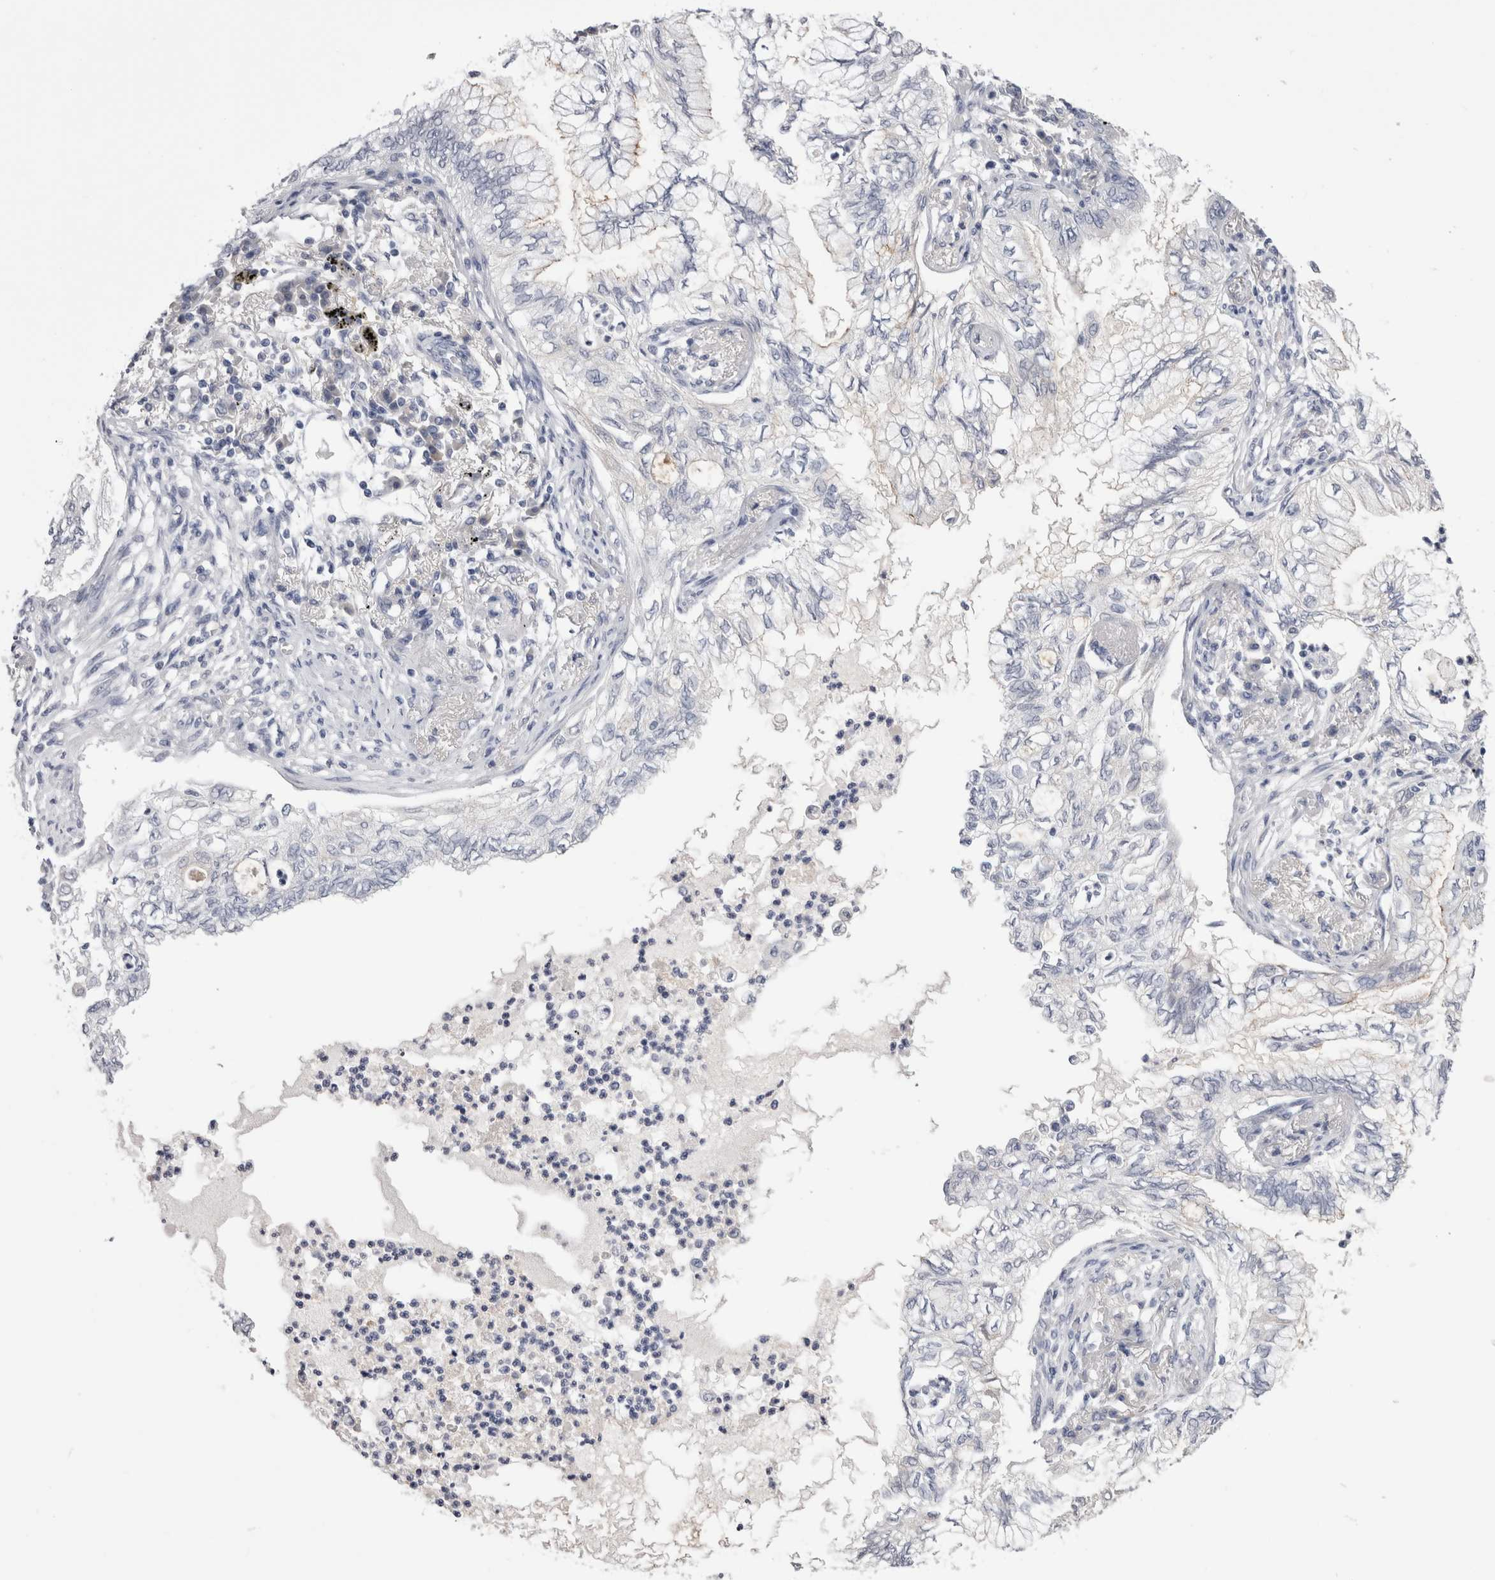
{"staining": {"intensity": "negative", "quantity": "none", "location": "none"}, "tissue": "lung cancer", "cell_type": "Tumor cells", "image_type": "cancer", "snomed": [{"axis": "morphology", "description": "Normal tissue, NOS"}, {"axis": "morphology", "description": "Adenocarcinoma, NOS"}, {"axis": "topography", "description": "Bronchus"}, {"axis": "topography", "description": "Lung"}], "caption": "This is an immunohistochemistry (IHC) histopathology image of human adenocarcinoma (lung). There is no staining in tumor cells.", "gene": "CDHR5", "patient": {"sex": "female", "age": 70}}